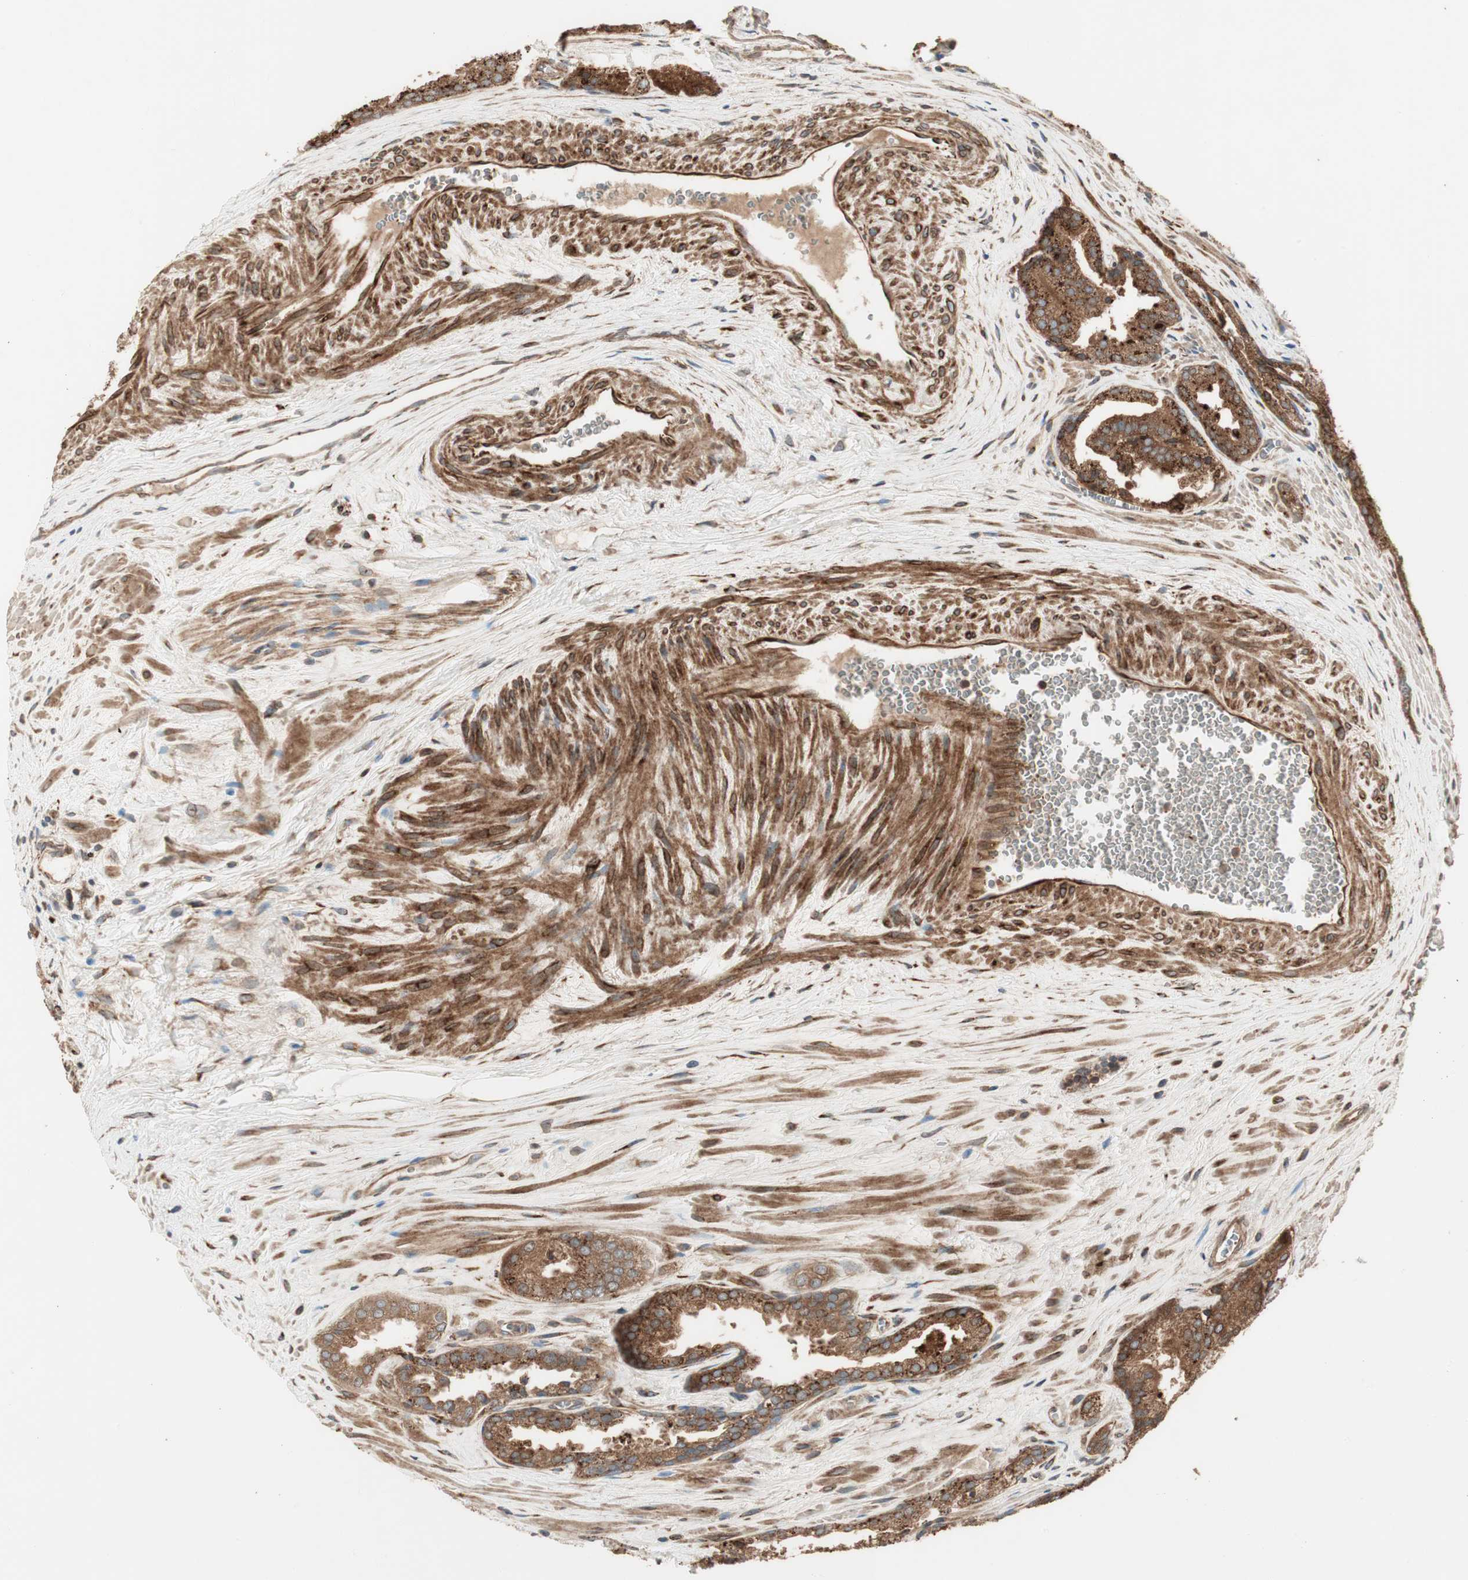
{"staining": {"intensity": "strong", "quantity": ">75%", "location": "cytoplasmic/membranous"}, "tissue": "prostate cancer", "cell_type": "Tumor cells", "image_type": "cancer", "snomed": [{"axis": "morphology", "description": "Adenocarcinoma, Low grade"}, {"axis": "topography", "description": "Prostate"}], "caption": "Prostate low-grade adenocarcinoma stained for a protein (brown) demonstrates strong cytoplasmic/membranous positive staining in approximately >75% of tumor cells.", "gene": "PRKG1", "patient": {"sex": "male", "age": 60}}